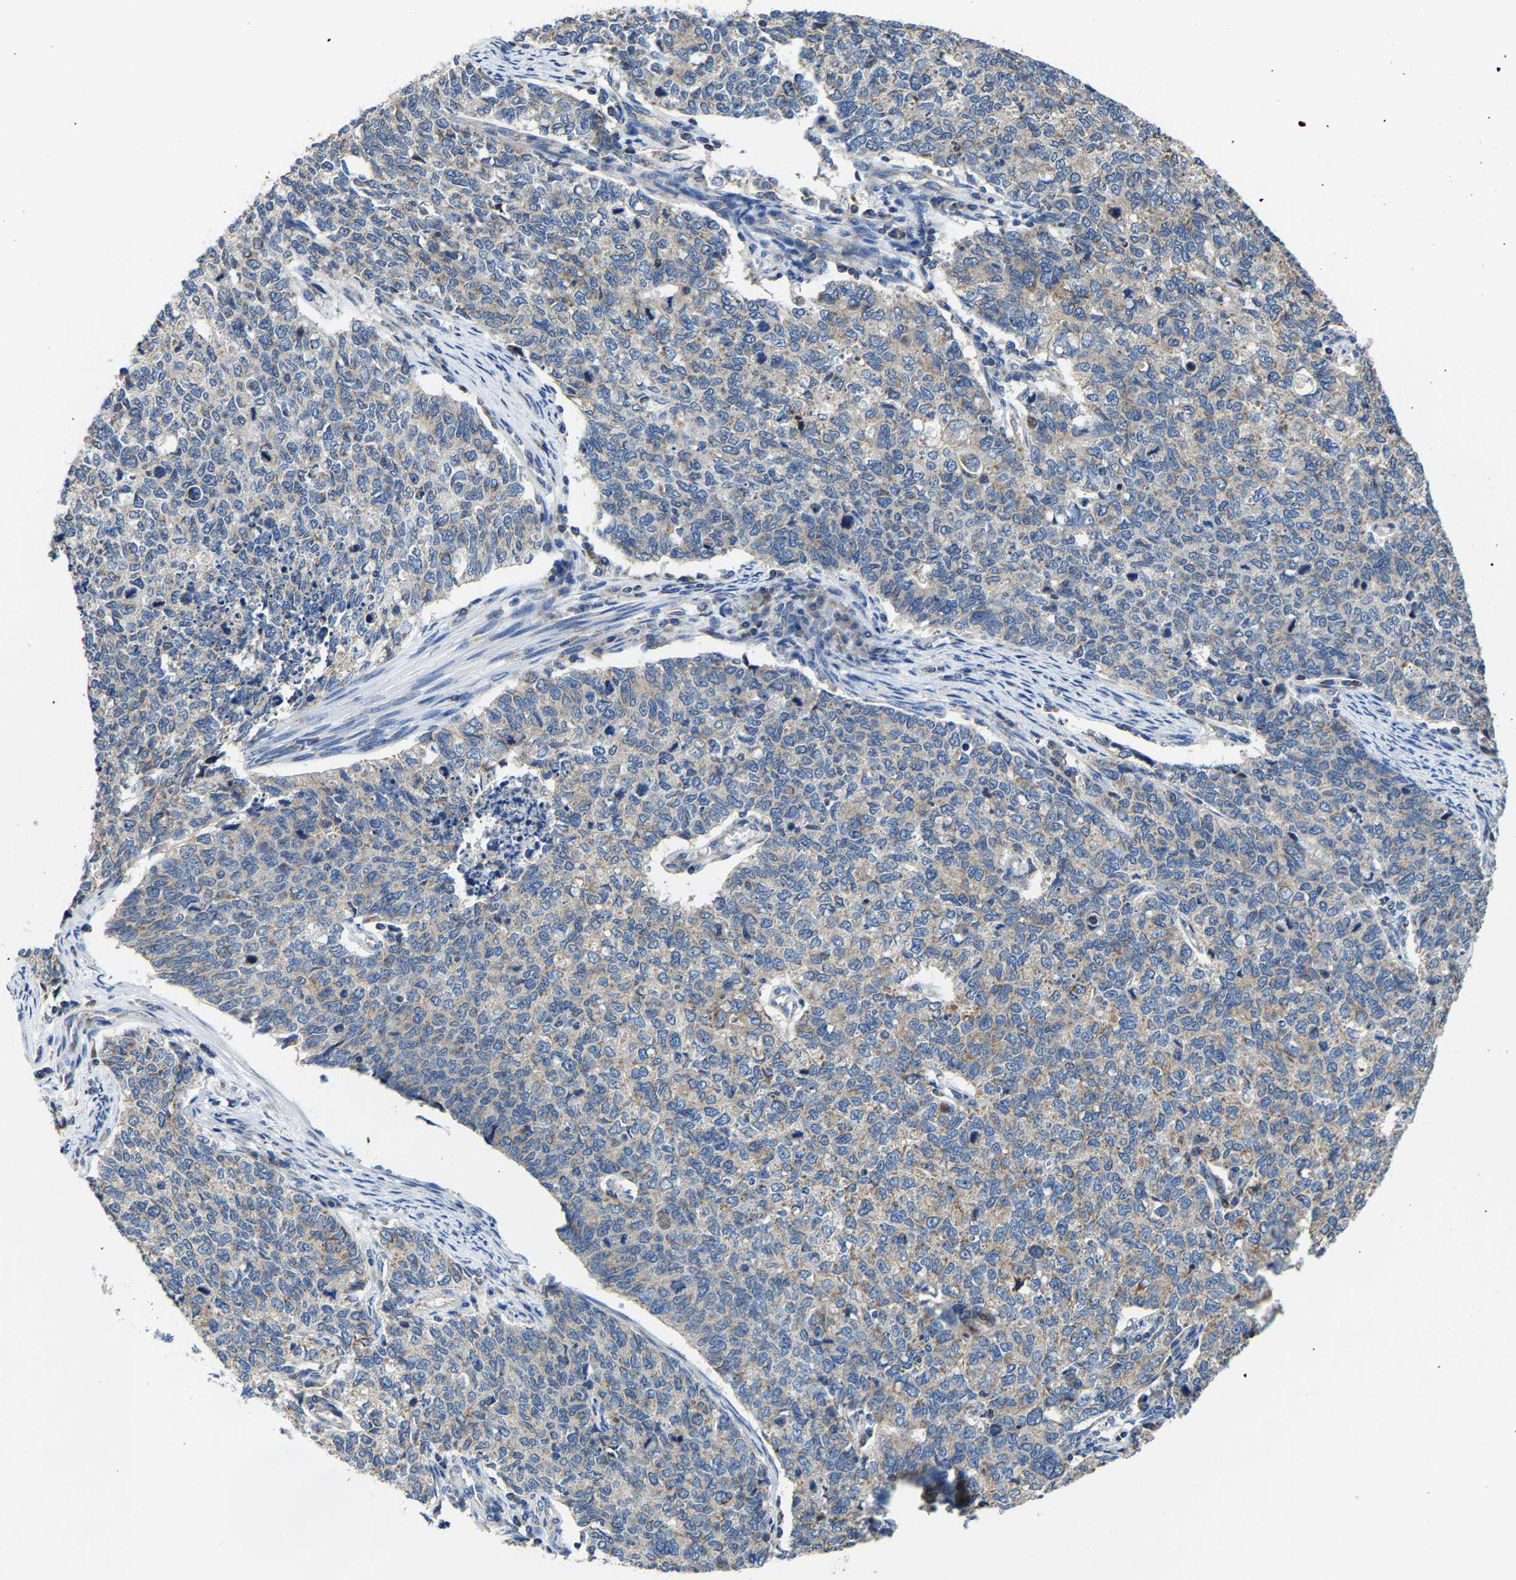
{"staining": {"intensity": "negative", "quantity": "none", "location": "none"}, "tissue": "cervical cancer", "cell_type": "Tumor cells", "image_type": "cancer", "snomed": [{"axis": "morphology", "description": "Squamous cell carcinoma, NOS"}, {"axis": "topography", "description": "Cervix"}], "caption": "Immunohistochemistry histopathology image of cervical cancer (squamous cell carcinoma) stained for a protein (brown), which exhibits no positivity in tumor cells. Brightfield microscopy of immunohistochemistry (IHC) stained with DAB (3,3'-diaminobenzidine) (brown) and hematoxylin (blue), captured at high magnification.", "gene": "AGK", "patient": {"sex": "female", "age": 63}}